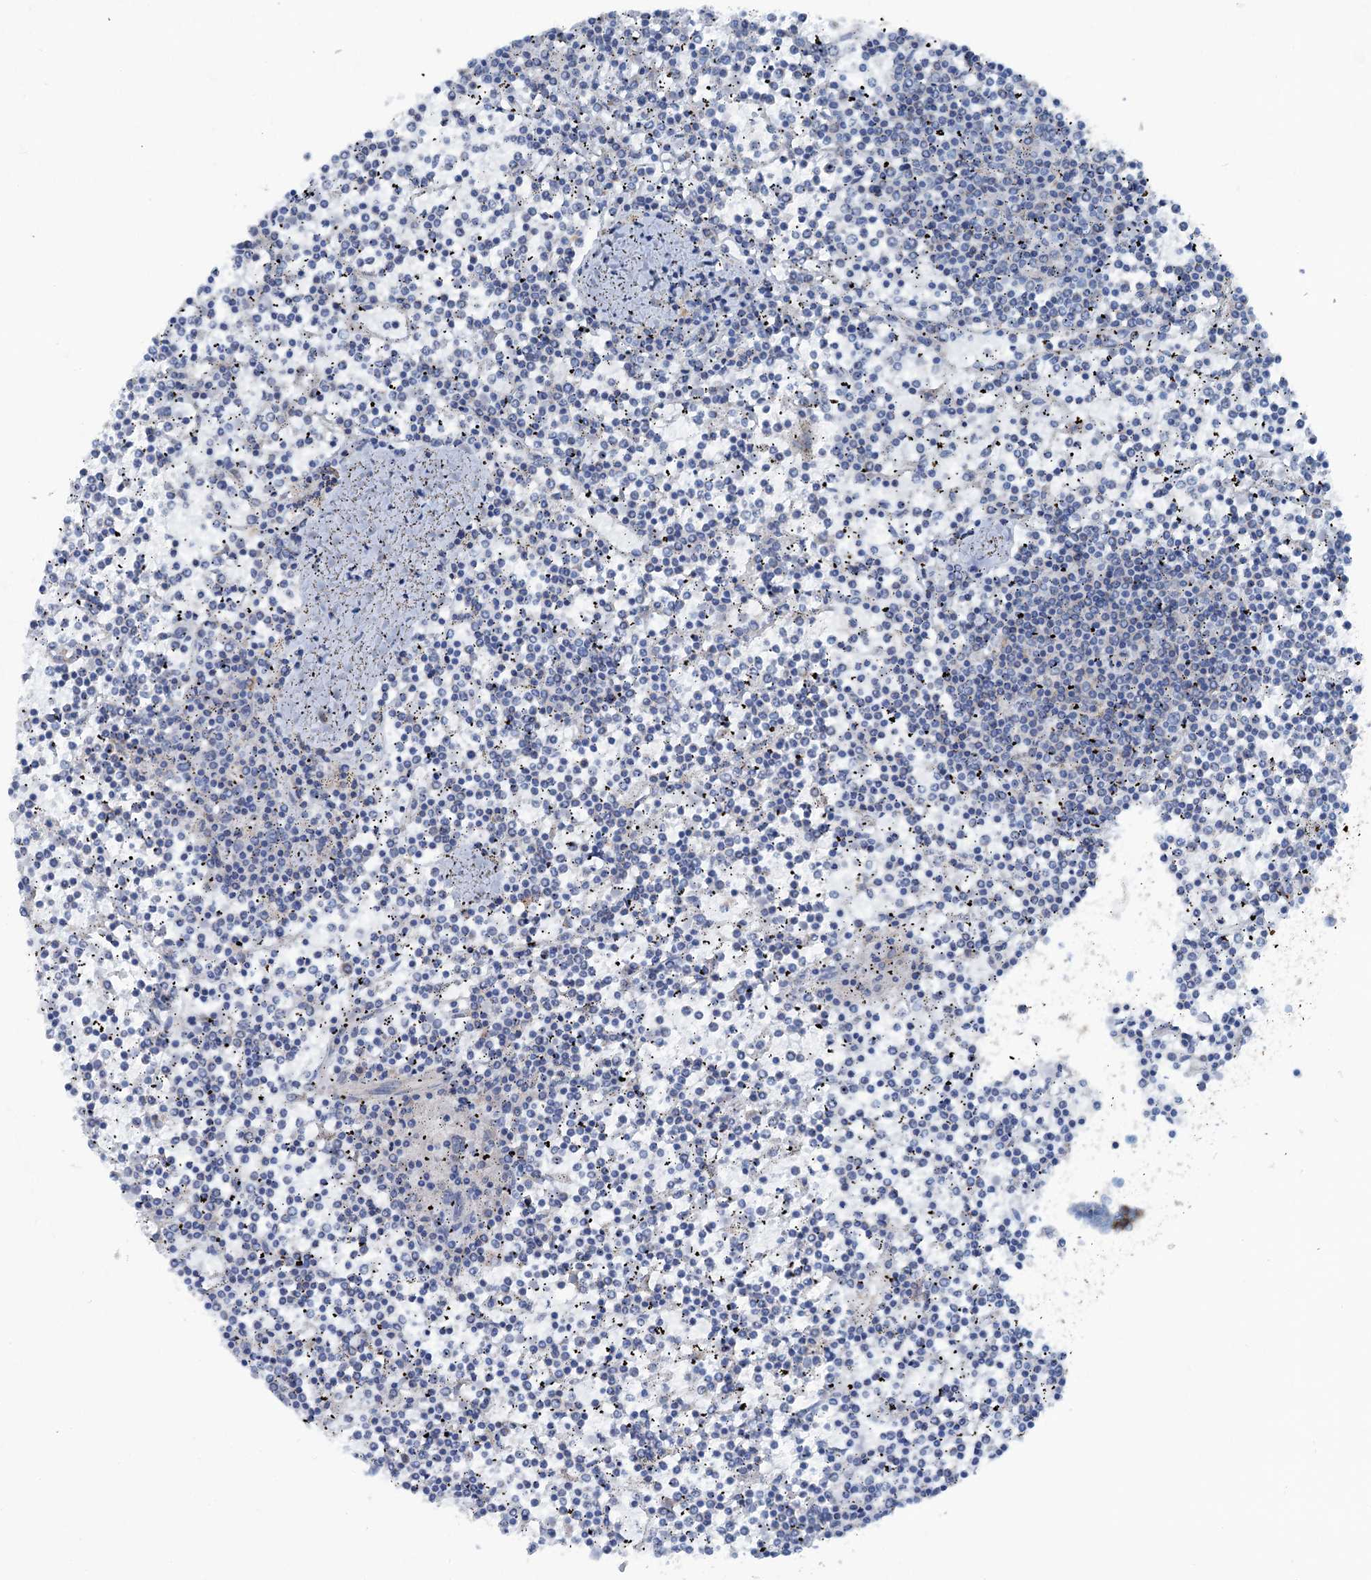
{"staining": {"intensity": "negative", "quantity": "none", "location": "none"}, "tissue": "lymphoma", "cell_type": "Tumor cells", "image_type": "cancer", "snomed": [{"axis": "morphology", "description": "Malignant lymphoma, non-Hodgkin's type, Low grade"}, {"axis": "topography", "description": "Spleen"}], "caption": "DAB (3,3'-diaminobenzidine) immunohistochemical staining of human malignant lymphoma, non-Hodgkin's type (low-grade) exhibits no significant expression in tumor cells.", "gene": "CALCOCO1", "patient": {"sex": "female", "age": 19}}